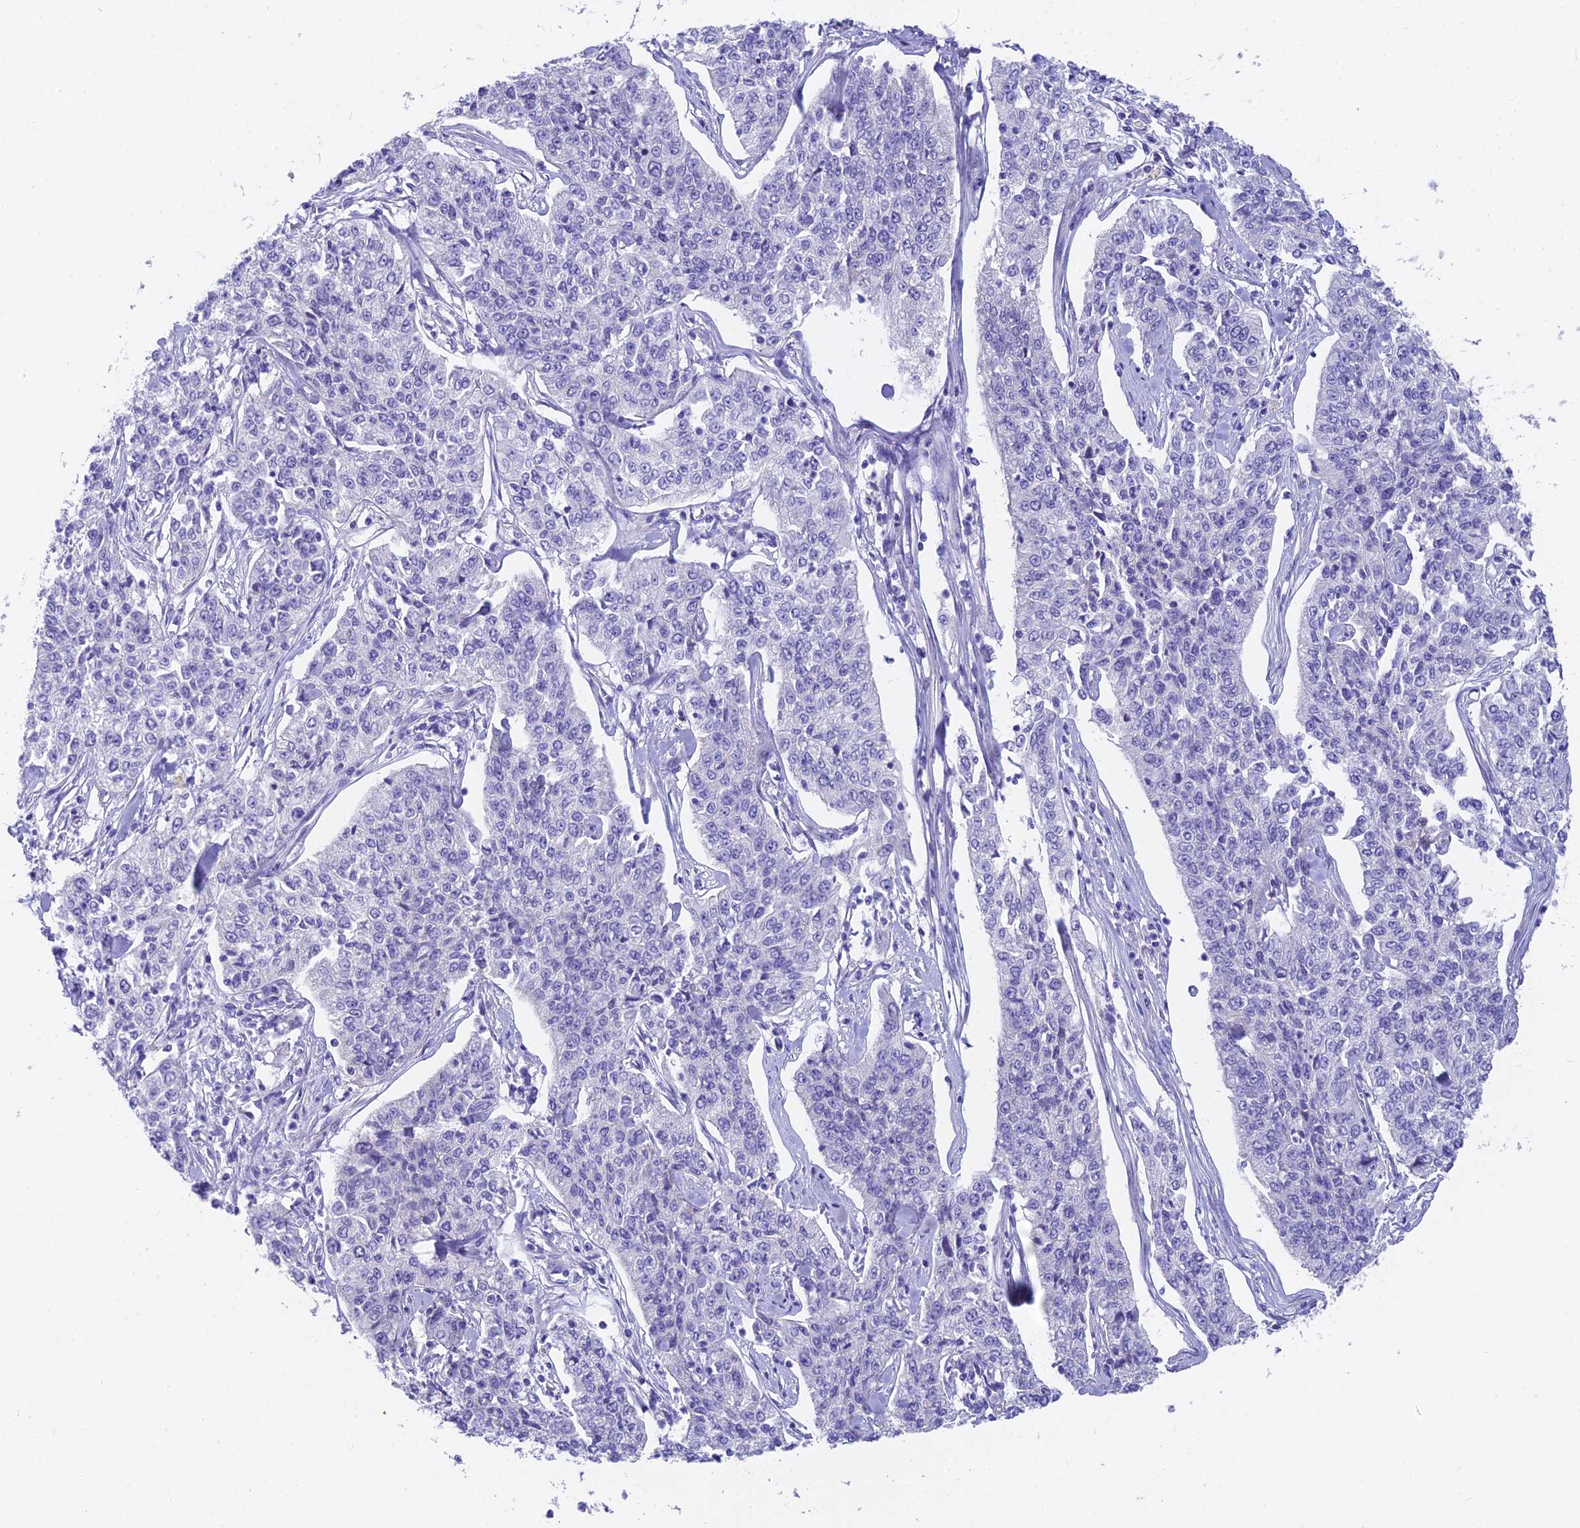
{"staining": {"intensity": "negative", "quantity": "none", "location": "none"}, "tissue": "cervical cancer", "cell_type": "Tumor cells", "image_type": "cancer", "snomed": [{"axis": "morphology", "description": "Squamous cell carcinoma, NOS"}, {"axis": "topography", "description": "Cervix"}], "caption": "Human cervical cancer (squamous cell carcinoma) stained for a protein using immunohistochemistry (IHC) shows no staining in tumor cells.", "gene": "FAM168B", "patient": {"sex": "female", "age": 35}}